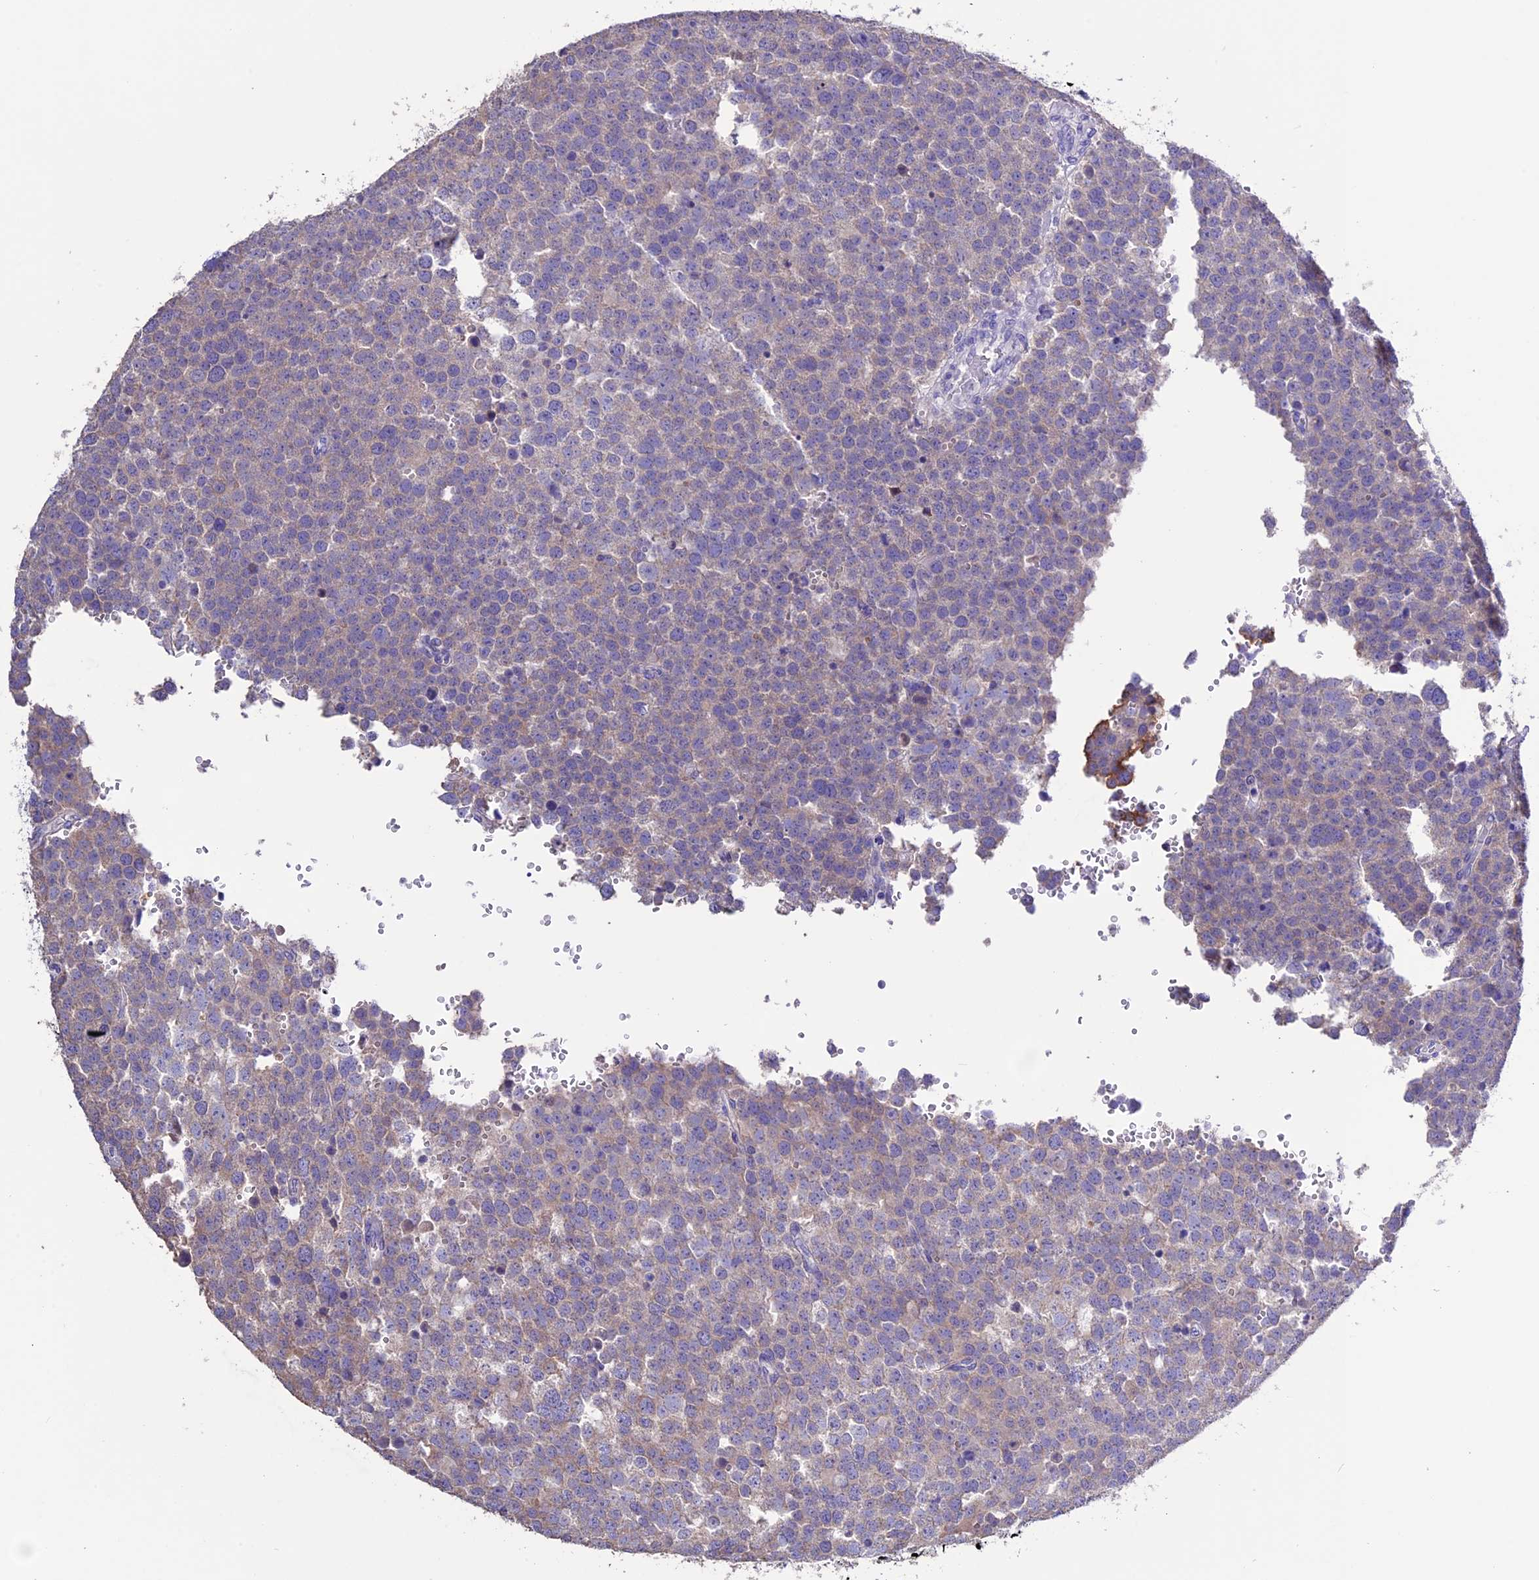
{"staining": {"intensity": "negative", "quantity": "none", "location": "none"}, "tissue": "testis cancer", "cell_type": "Tumor cells", "image_type": "cancer", "snomed": [{"axis": "morphology", "description": "Seminoma, NOS"}, {"axis": "topography", "description": "Testis"}], "caption": "Tumor cells are negative for brown protein staining in testis cancer (seminoma).", "gene": "DIS3L", "patient": {"sex": "male", "age": 71}}